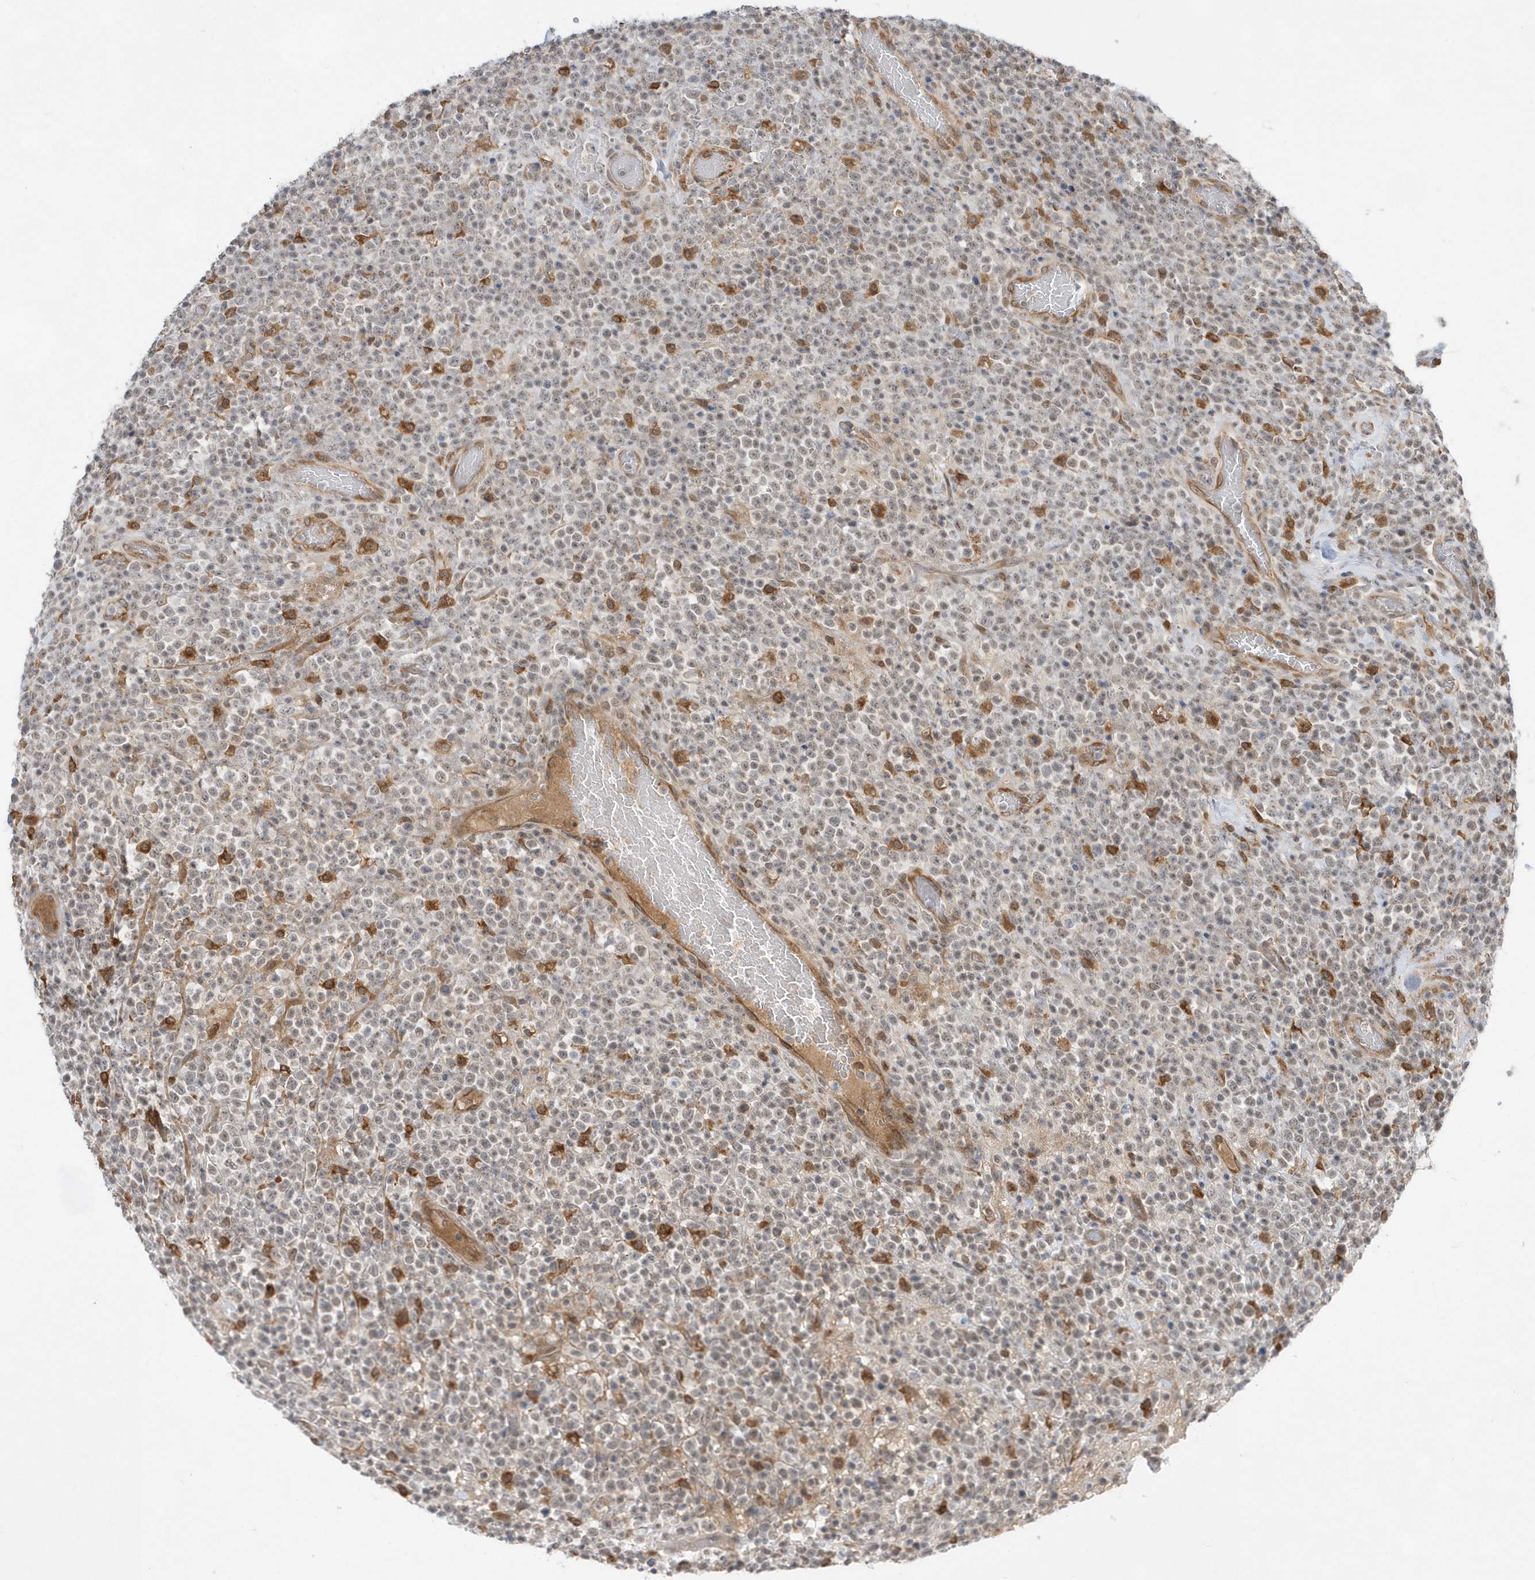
{"staining": {"intensity": "weak", "quantity": "25%-75%", "location": "nuclear"}, "tissue": "lymphoma", "cell_type": "Tumor cells", "image_type": "cancer", "snomed": [{"axis": "morphology", "description": "Malignant lymphoma, non-Hodgkin's type, High grade"}, {"axis": "topography", "description": "Colon"}], "caption": "Malignant lymphoma, non-Hodgkin's type (high-grade) stained with immunohistochemistry reveals weak nuclear staining in approximately 25%-75% of tumor cells.", "gene": "TMEM132B", "patient": {"sex": "female", "age": 53}}